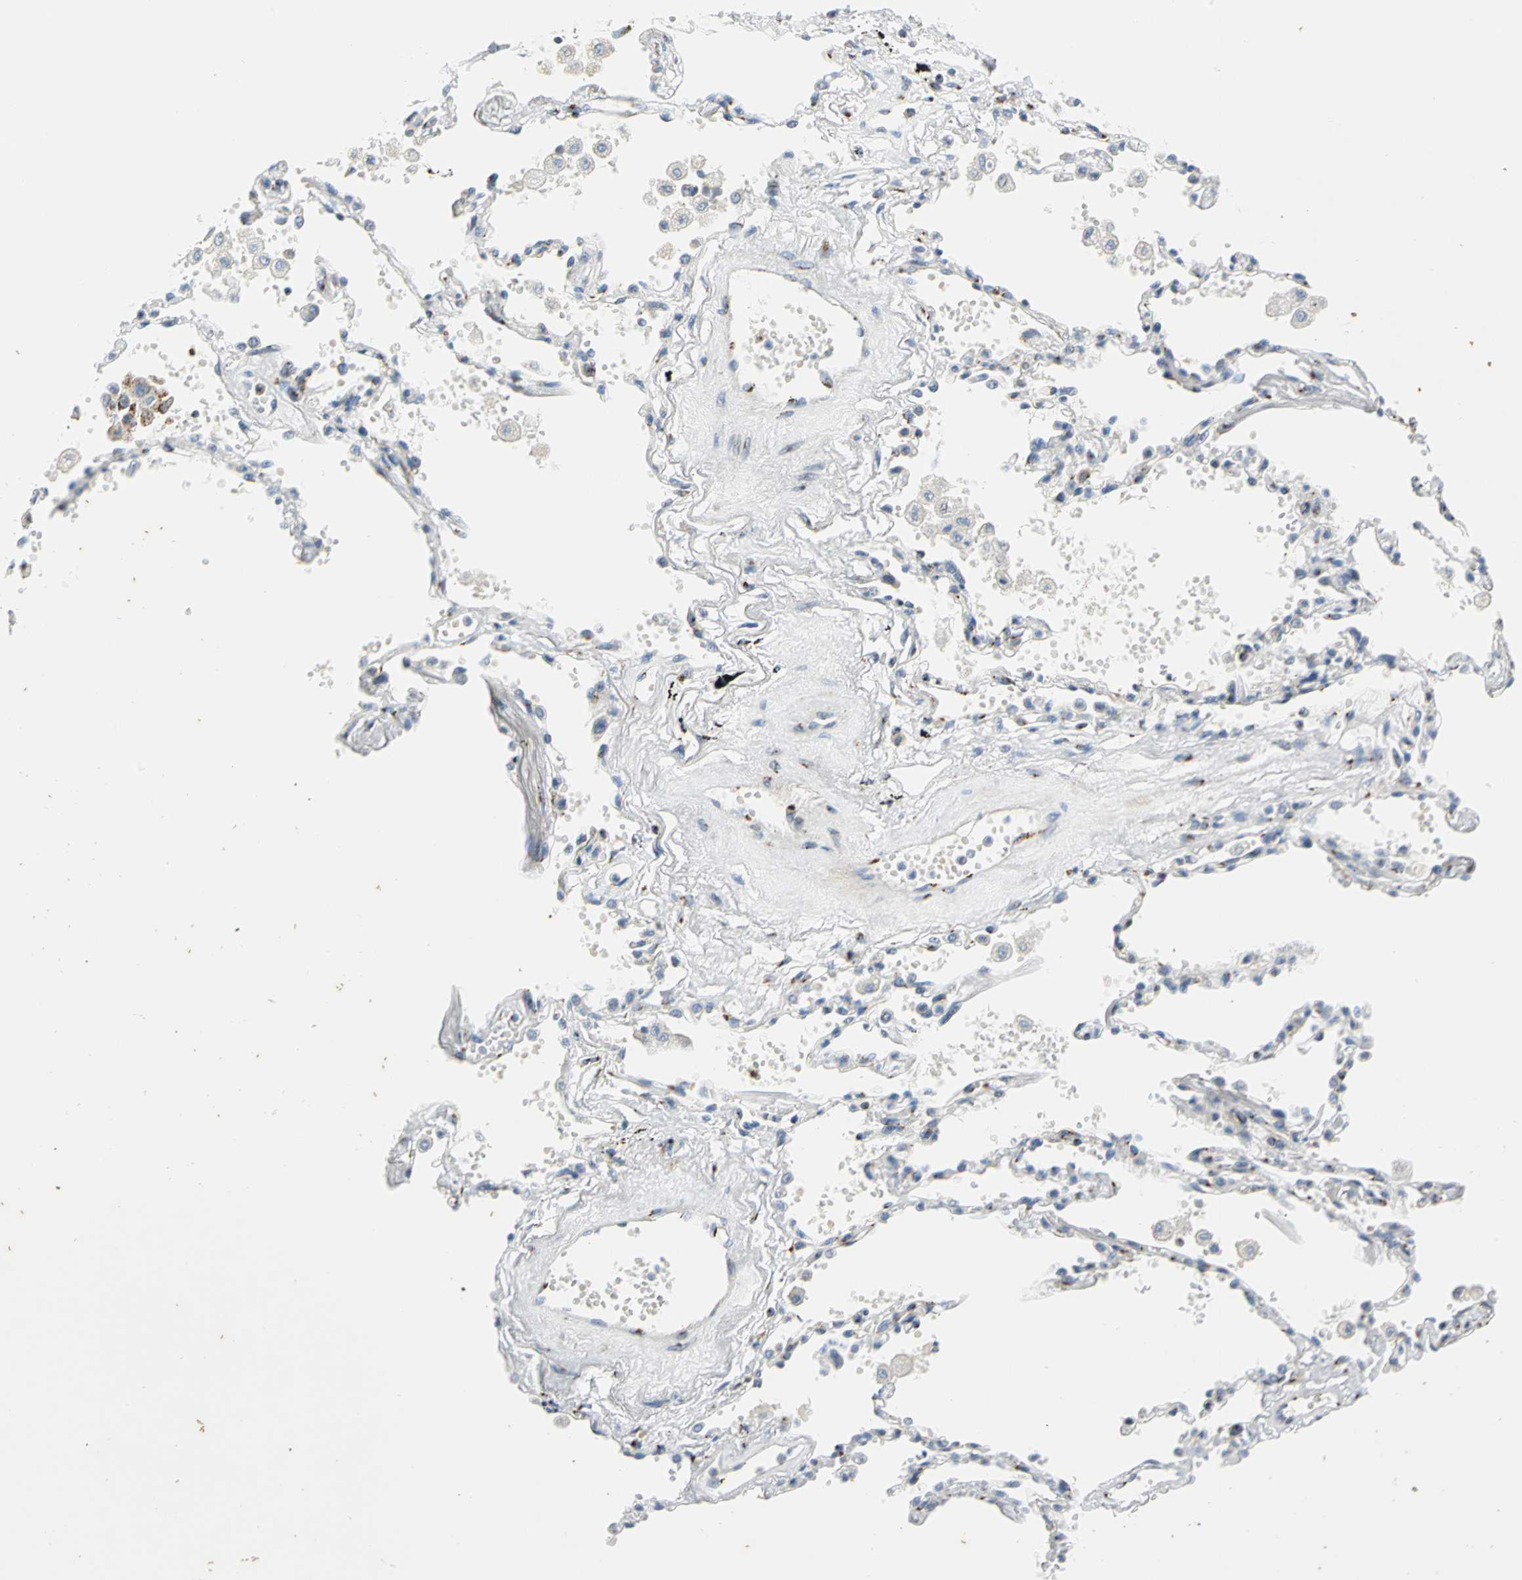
{"staining": {"intensity": "negative", "quantity": "none", "location": "none"}, "tissue": "adipose tissue", "cell_type": "Adipocytes", "image_type": "normal", "snomed": [{"axis": "morphology", "description": "Normal tissue, NOS"}, {"axis": "morphology", "description": "Adenocarcinoma, NOS"}, {"axis": "topography", "description": "Cartilage tissue"}, {"axis": "topography", "description": "Bronchus"}, {"axis": "topography", "description": "Lung"}], "caption": "There is no significant expression in adipocytes of adipose tissue. (DAB immunohistochemistry, high magnification).", "gene": "GPR3", "patient": {"sex": "female", "age": 67}}